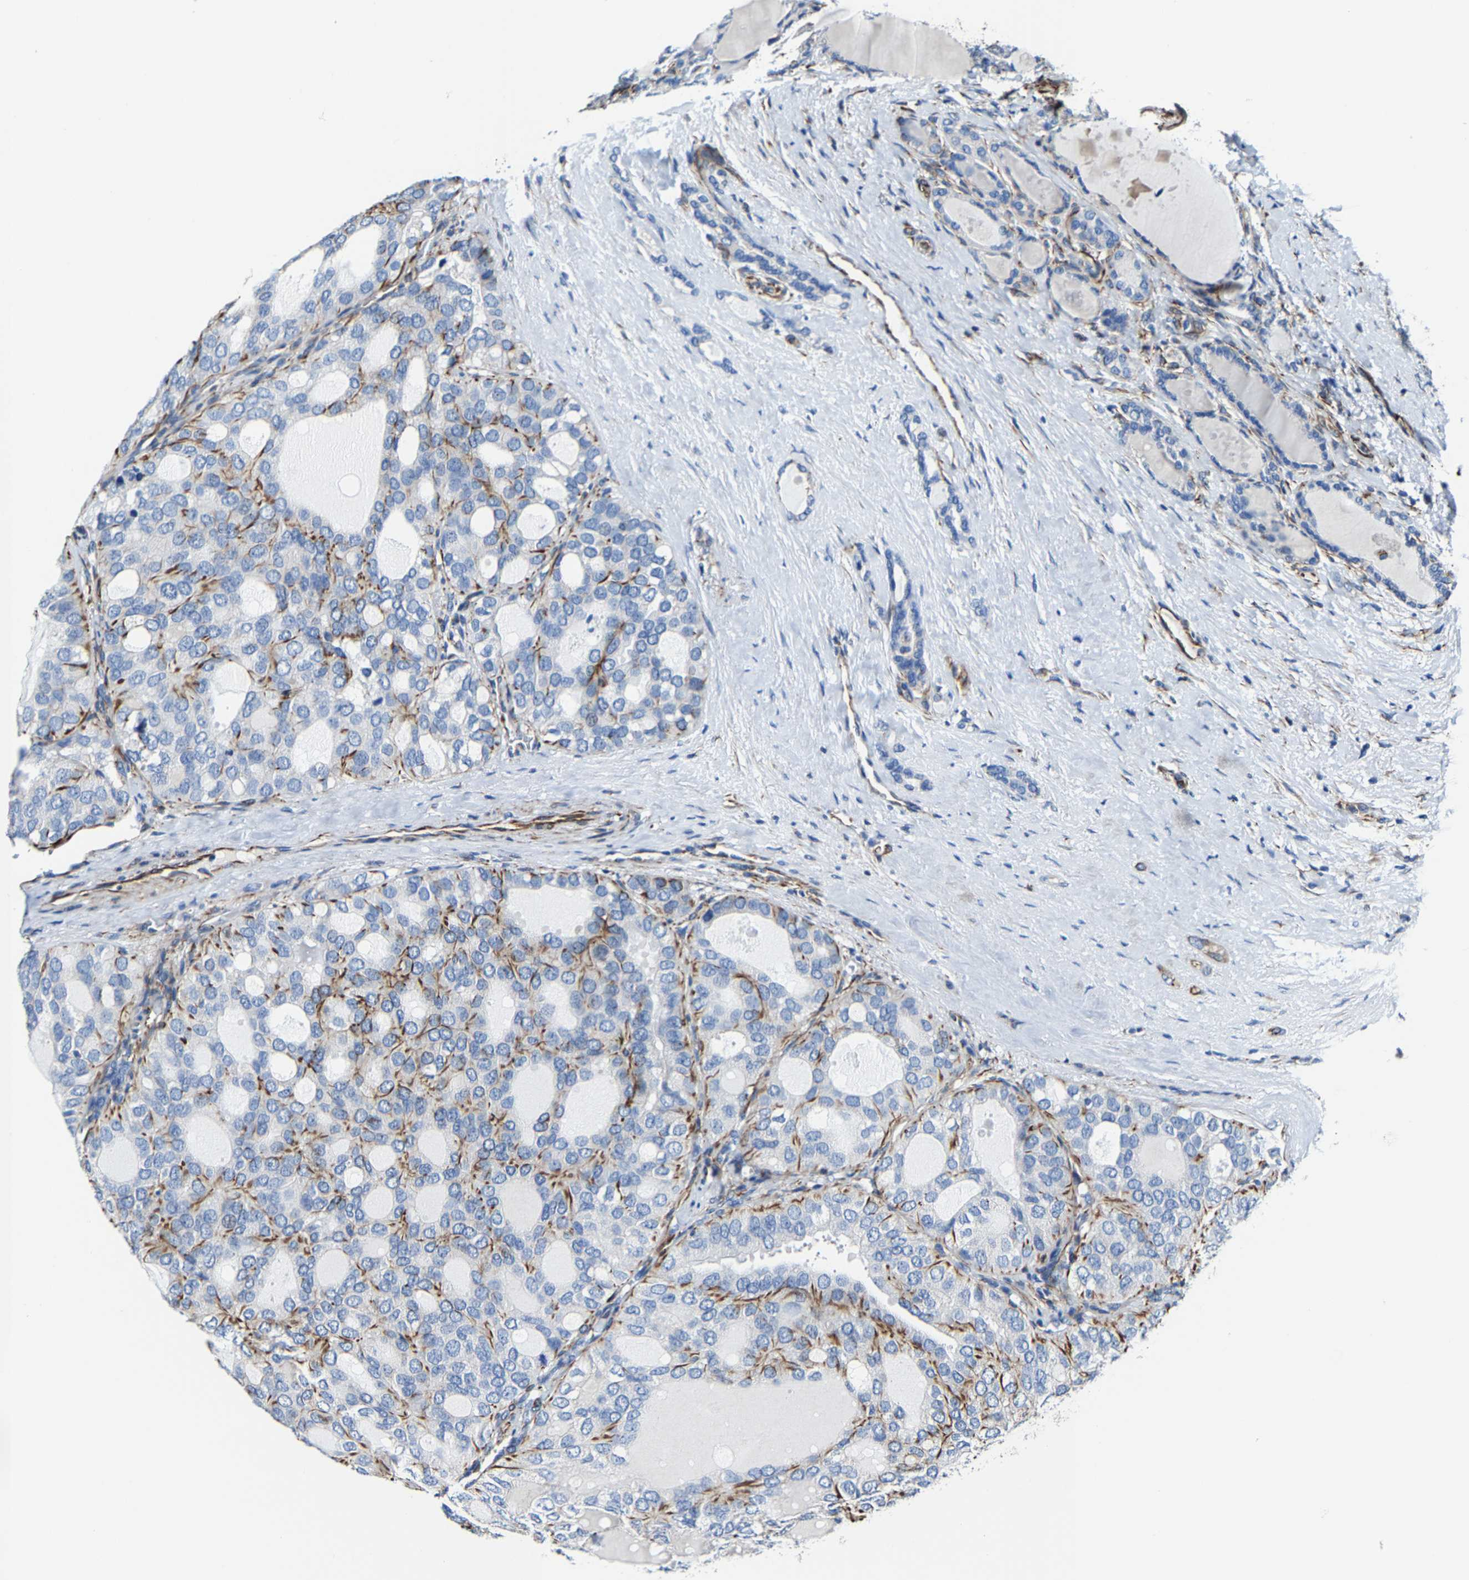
{"staining": {"intensity": "negative", "quantity": "none", "location": "none"}, "tissue": "thyroid cancer", "cell_type": "Tumor cells", "image_type": "cancer", "snomed": [{"axis": "morphology", "description": "Follicular adenoma carcinoma, NOS"}, {"axis": "topography", "description": "Thyroid gland"}], "caption": "Immunohistochemistry (IHC) photomicrograph of neoplastic tissue: follicular adenoma carcinoma (thyroid) stained with DAB (3,3'-diaminobenzidine) reveals no significant protein staining in tumor cells.", "gene": "MMEL1", "patient": {"sex": "male", "age": 75}}